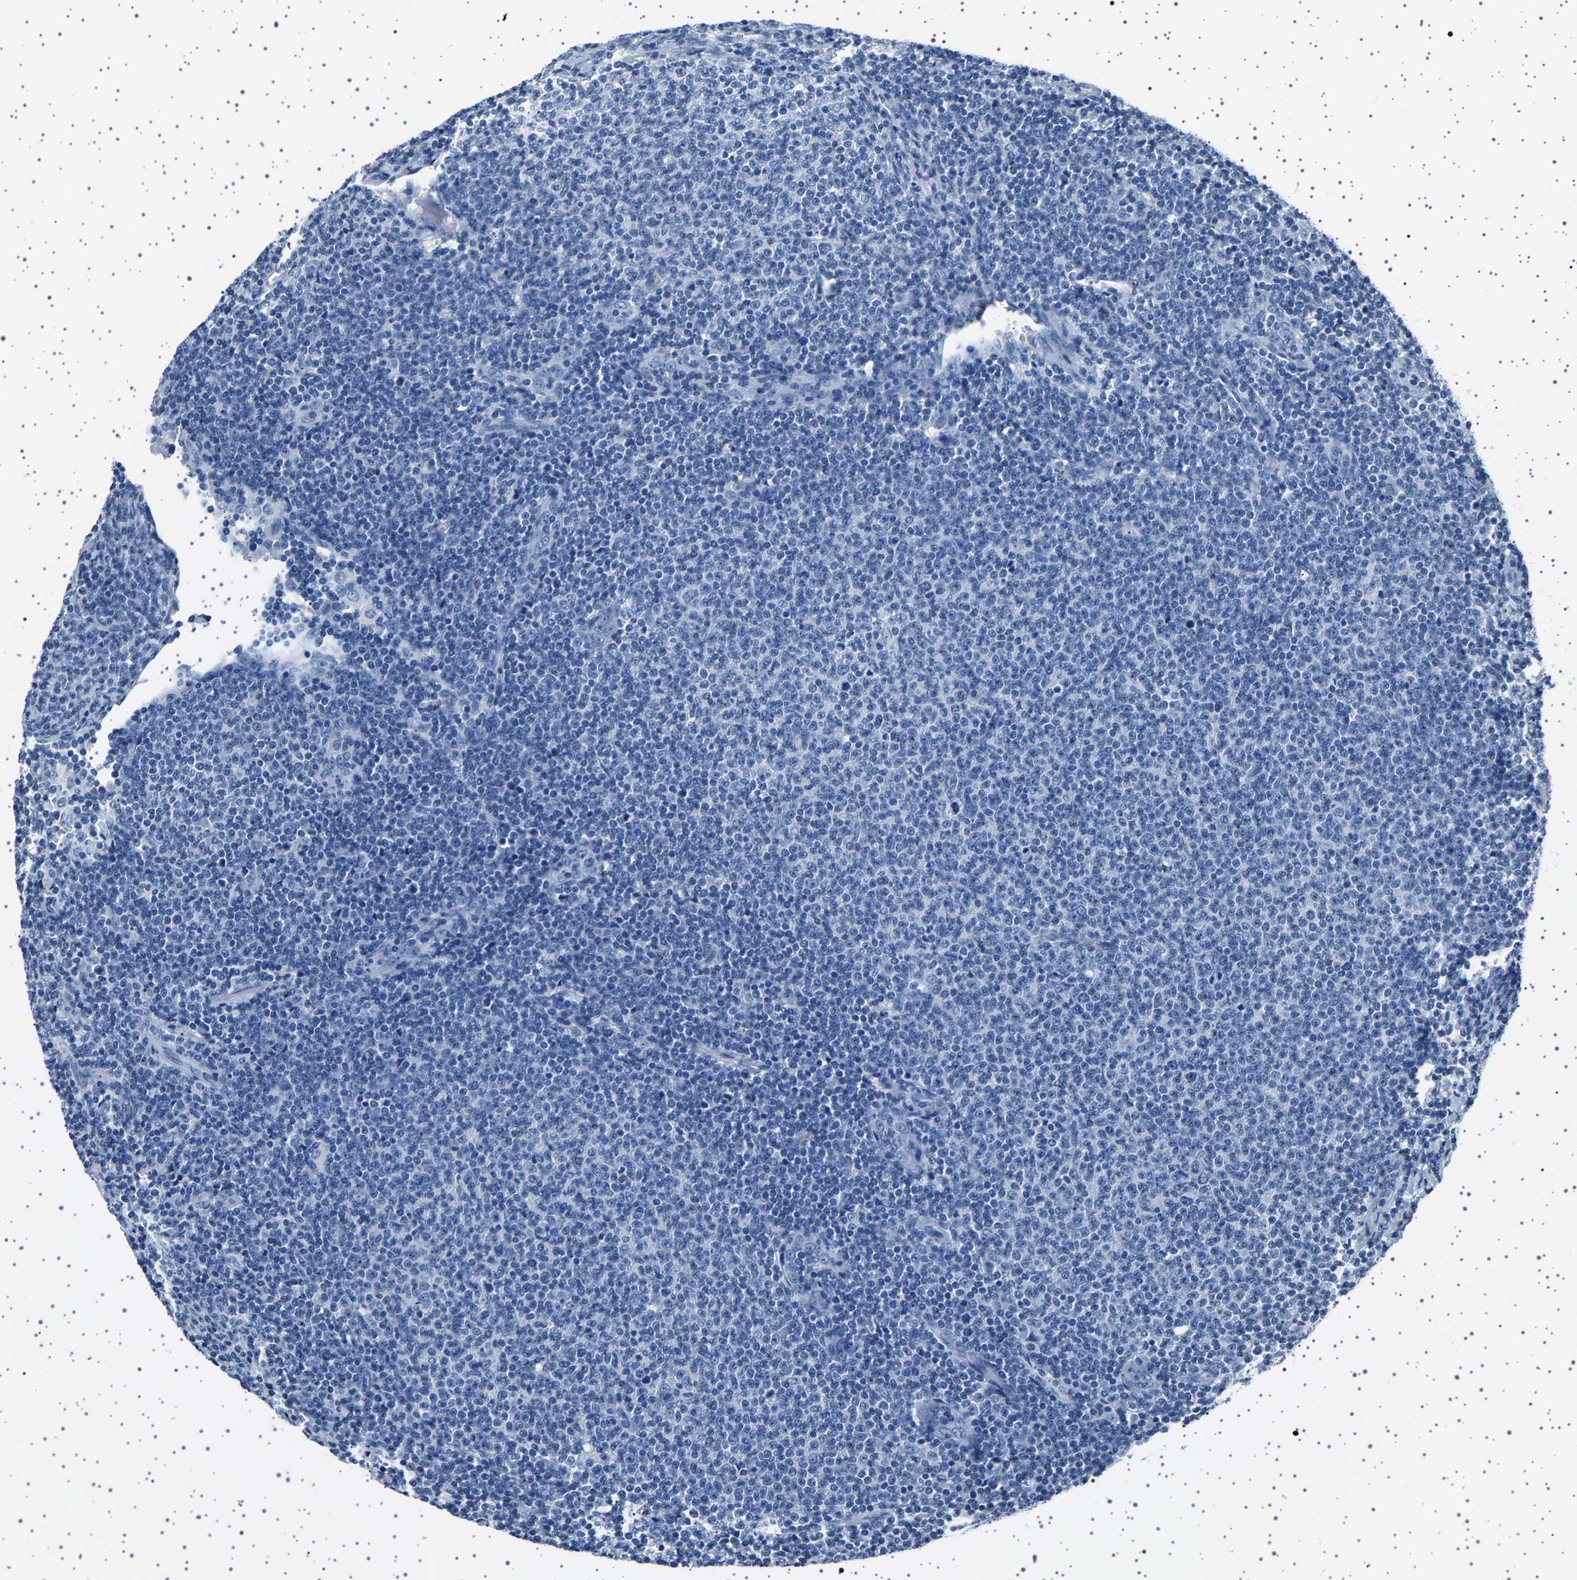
{"staining": {"intensity": "negative", "quantity": "none", "location": "none"}, "tissue": "lymphoma", "cell_type": "Tumor cells", "image_type": "cancer", "snomed": [{"axis": "morphology", "description": "Malignant lymphoma, non-Hodgkin's type, Low grade"}, {"axis": "topography", "description": "Lymph node"}], "caption": "Low-grade malignant lymphoma, non-Hodgkin's type was stained to show a protein in brown. There is no significant staining in tumor cells.", "gene": "TFF3", "patient": {"sex": "male", "age": 66}}